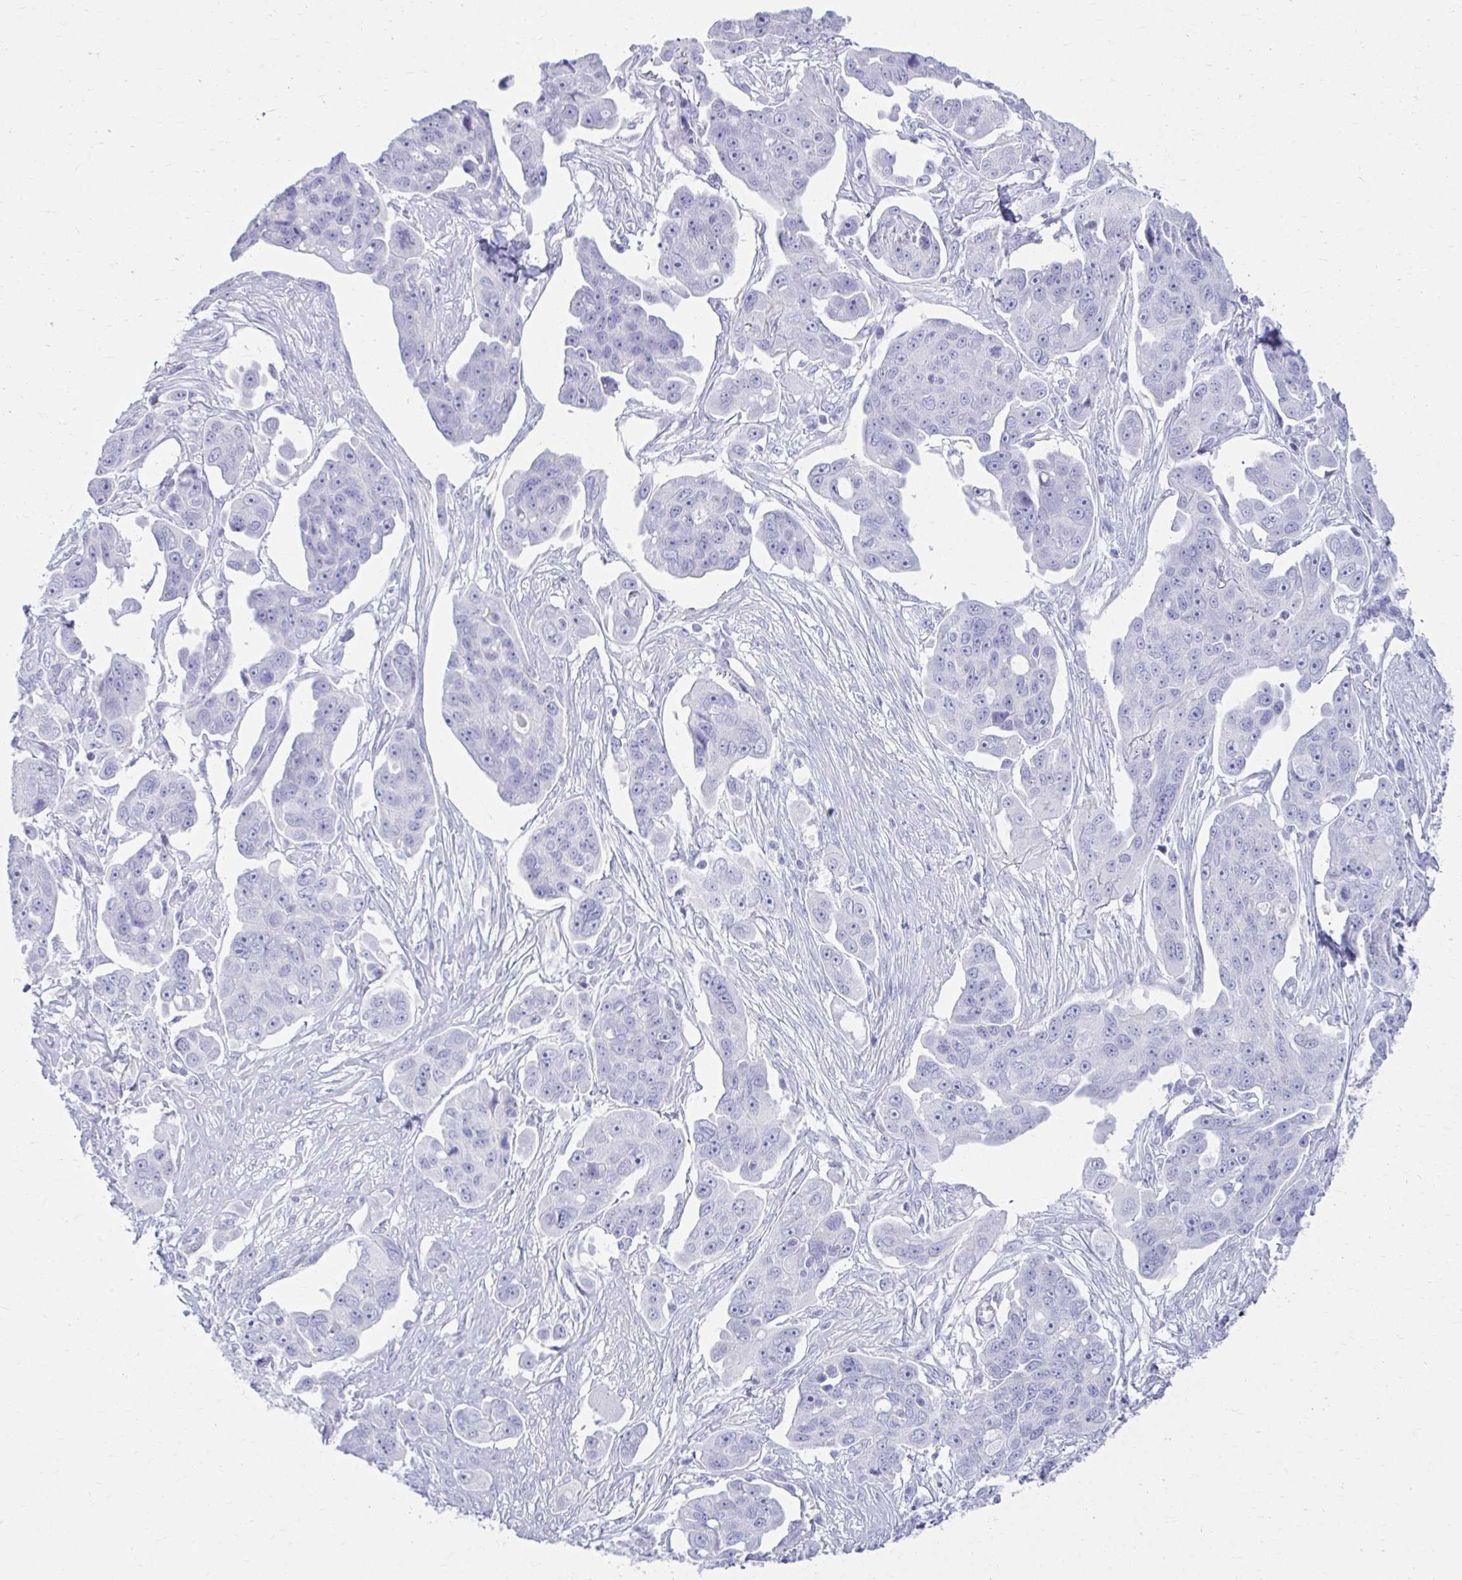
{"staining": {"intensity": "negative", "quantity": "none", "location": "none"}, "tissue": "ovarian cancer", "cell_type": "Tumor cells", "image_type": "cancer", "snomed": [{"axis": "morphology", "description": "Carcinoma, endometroid"}, {"axis": "topography", "description": "Ovary"}], "caption": "A high-resolution photomicrograph shows IHC staining of ovarian cancer, which demonstrates no significant expression in tumor cells.", "gene": "ATP4B", "patient": {"sex": "female", "age": 70}}